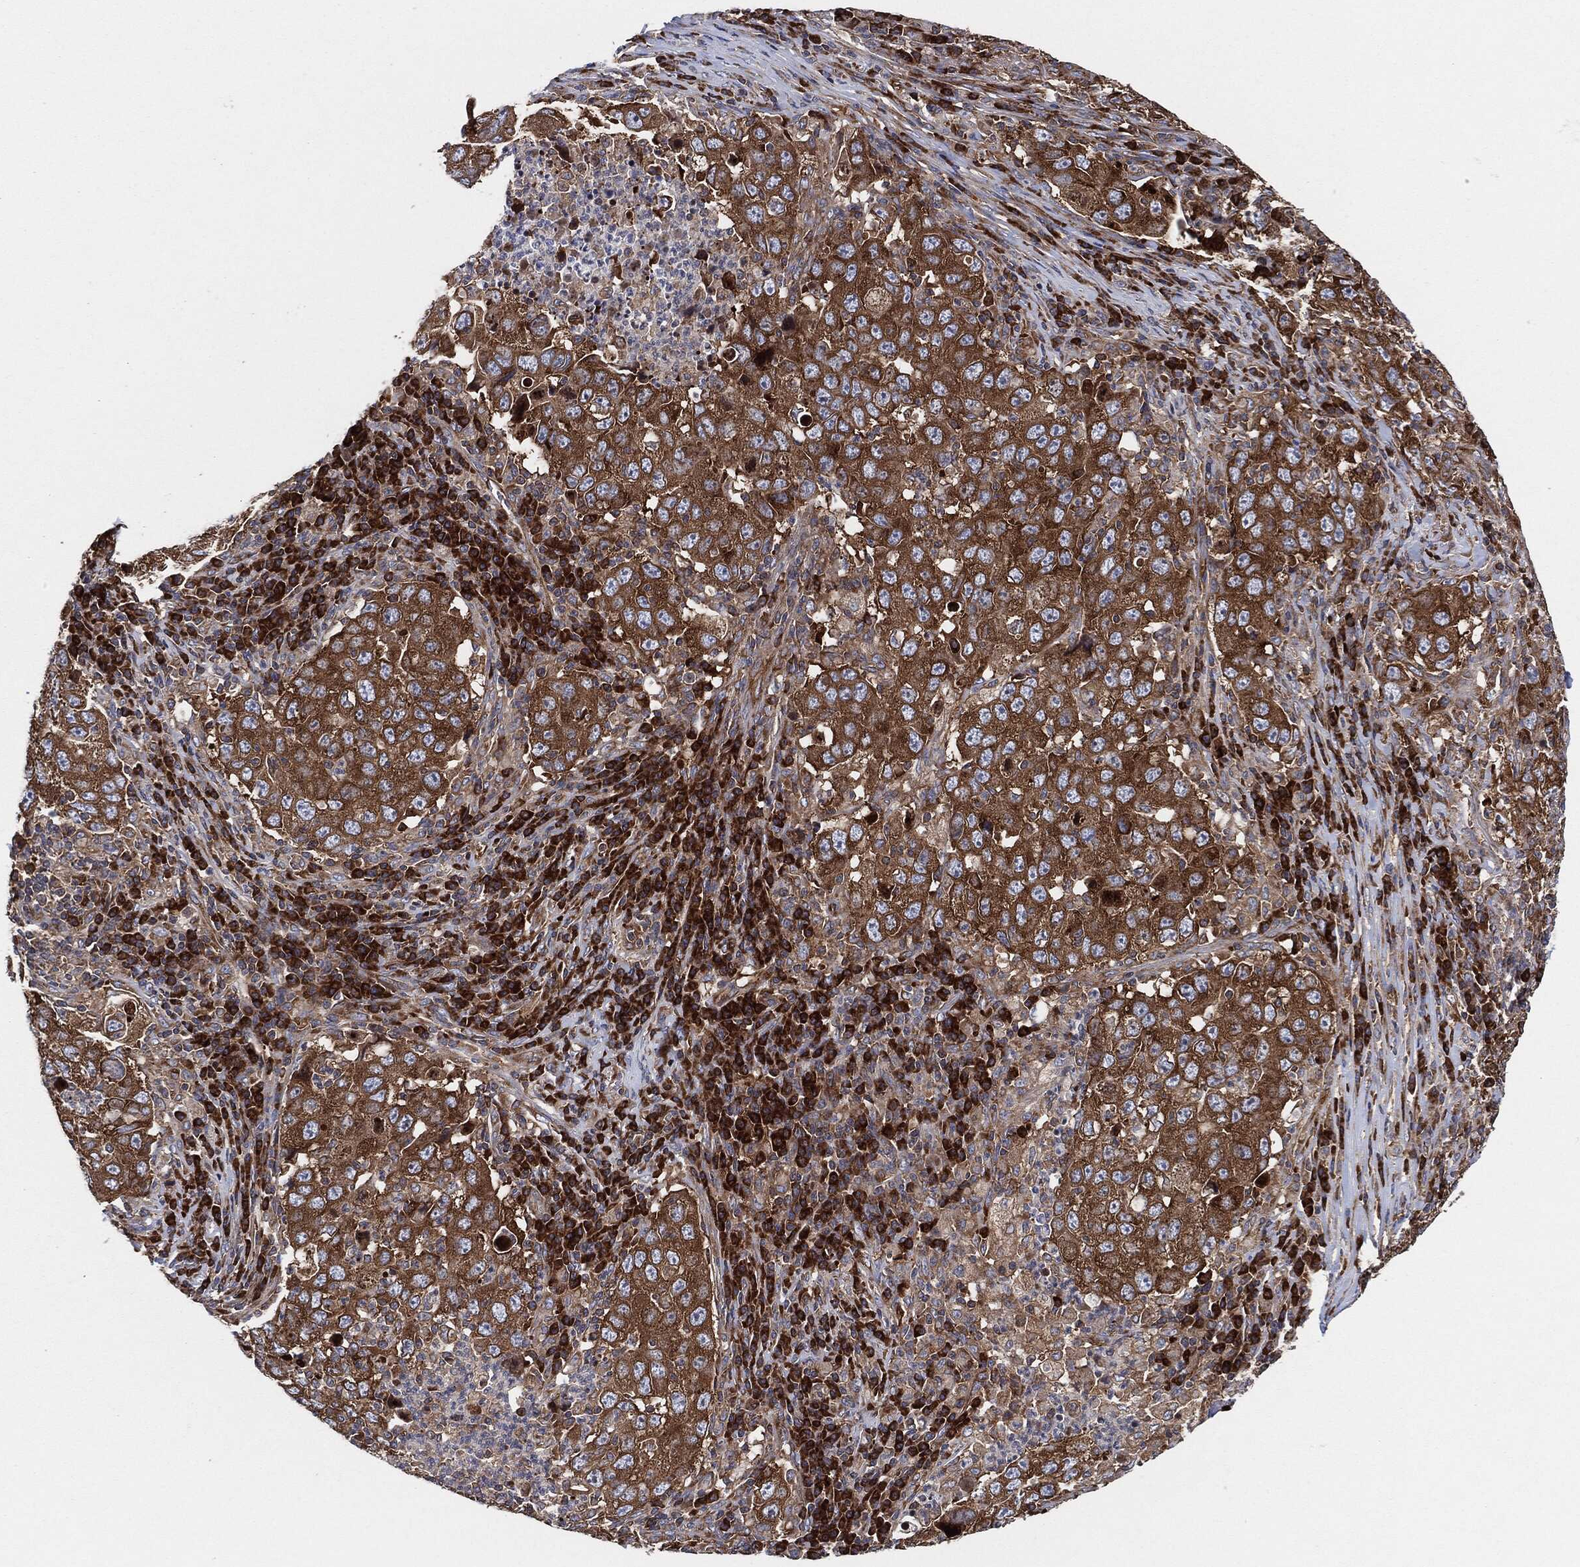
{"staining": {"intensity": "moderate", "quantity": ">75%", "location": "cytoplasmic/membranous"}, "tissue": "lung cancer", "cell_type": "Tumor cells", "image_type": "cancer", "snomed": [{"axis": "morphology", "description": "Adenocarcinoma, NOS"}, {"axis": "topography", "description": "Lung"}], "caption": "There is medium levels of moderate cytoplasmic/membranous positivity in tumor cells of lung adenocarcinoma, as demonstrated by immunohistochemical staining (brown color).", "gene": "EIF2S2", "patient": {"sex": "male", "age": 73}}